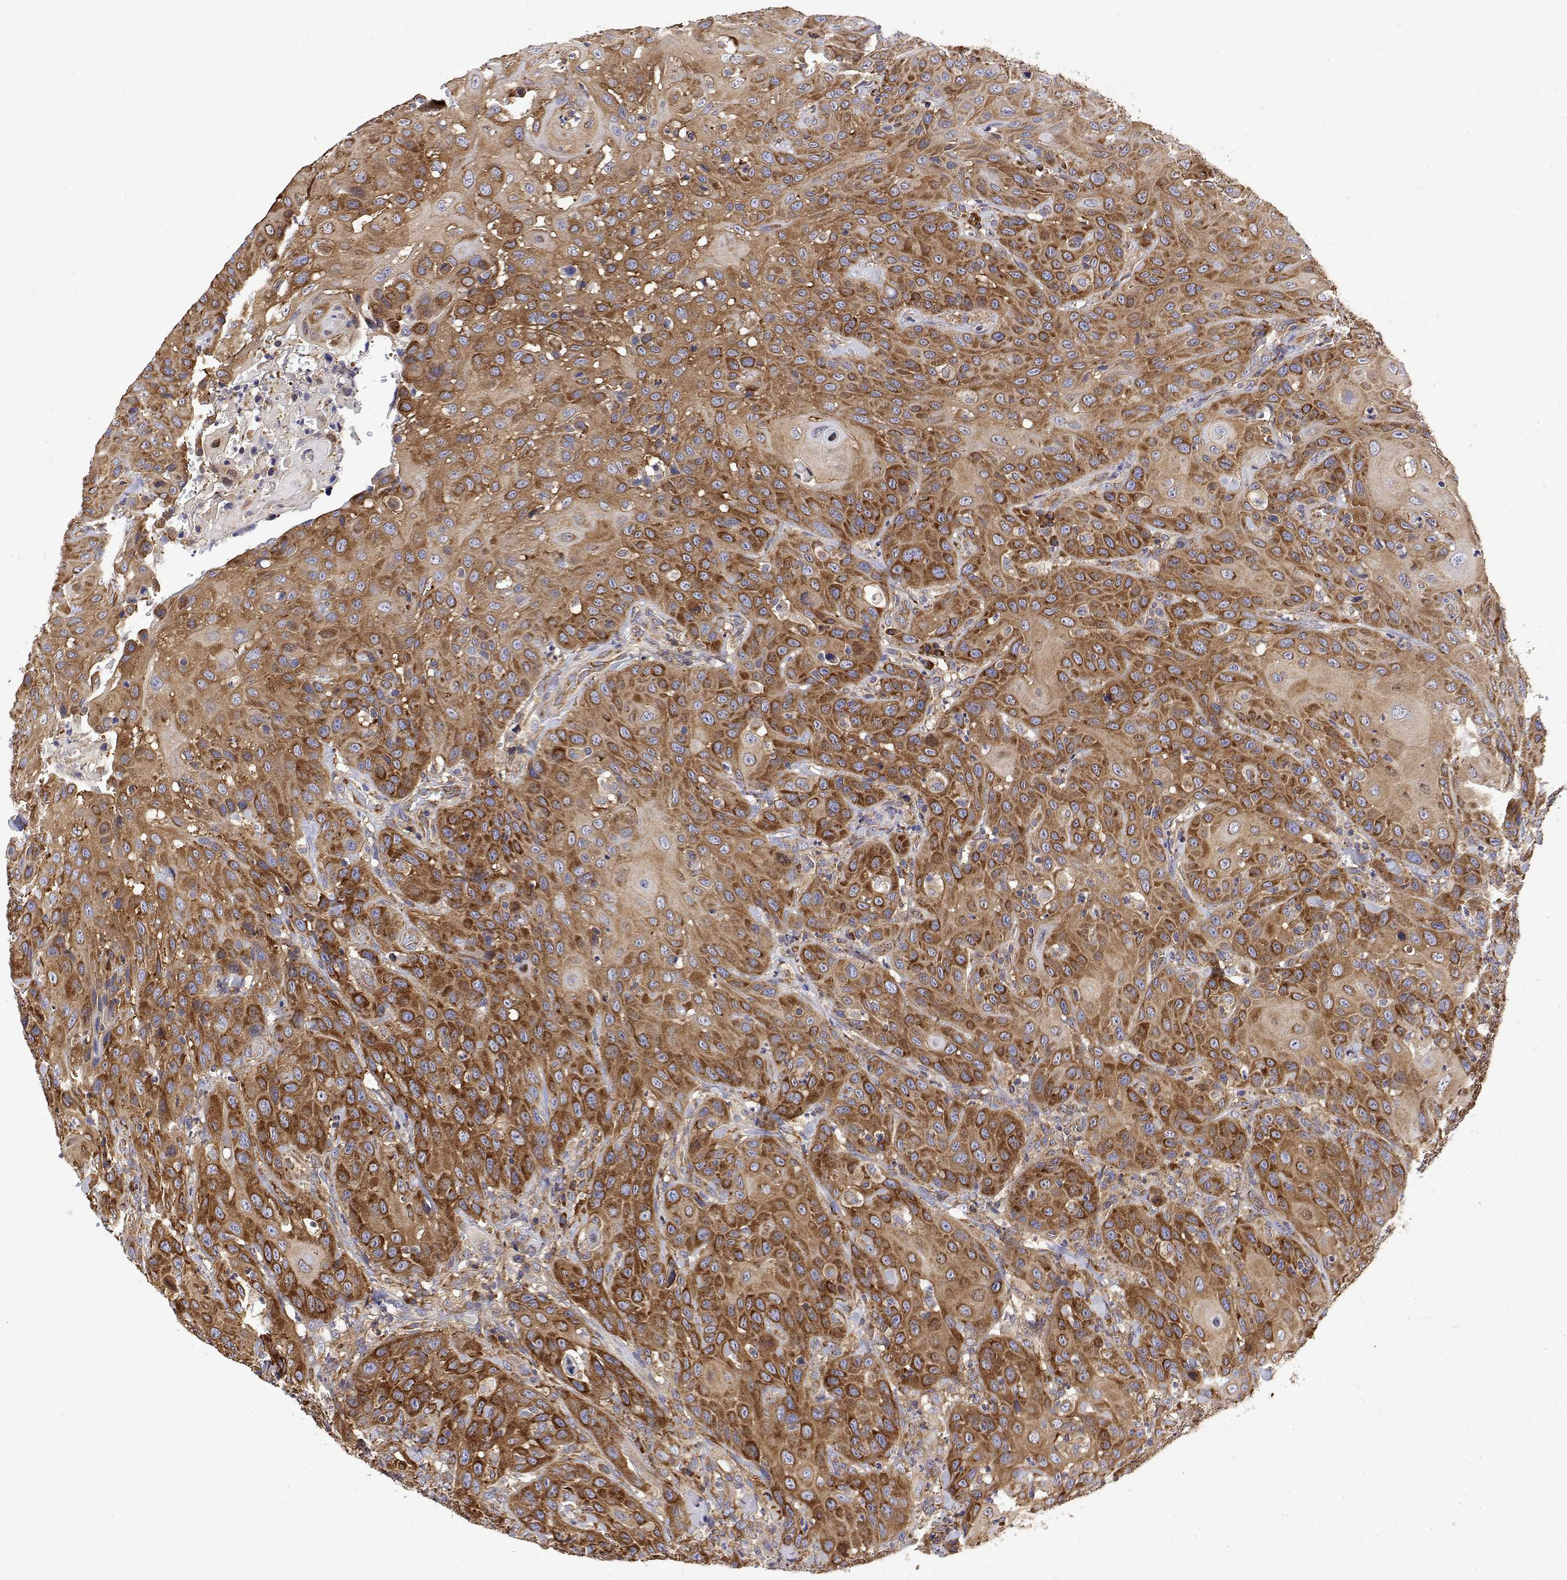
{"staining": {"intensity": "strong", "quantity": ">75%", "location": "cytoplasmic/membranous"}, "tissue": "head and neck cancer", "cell_type": "Tumor cells", "image_type": "cancer", "snomed": [{"axis": "morphology", "description": "Normal tissue, NOS"}, {"axis": "morphology", "description": "Squamous cell carcinoma, NOS"}, {"axis": "topography", "description": "Oral tissue"}, {"axis": "topography", "description": "Tounge, NOS"}, {"axis": "topography", "description": "Head-Neck"}], "caption": "Immunohistochemistry photomicrograph of neoplastic tissue: human head and neck squamous cell carcinoma stained using immunohistochemistry reveals high levels of strong protein expression localized specifically in the cytoplasmic/membranous of tumor cells, appearing as a cytoplasmic/membranous brown color.", "gene": "EEF1G", "patient": {"sex": "male", "age": 62}}